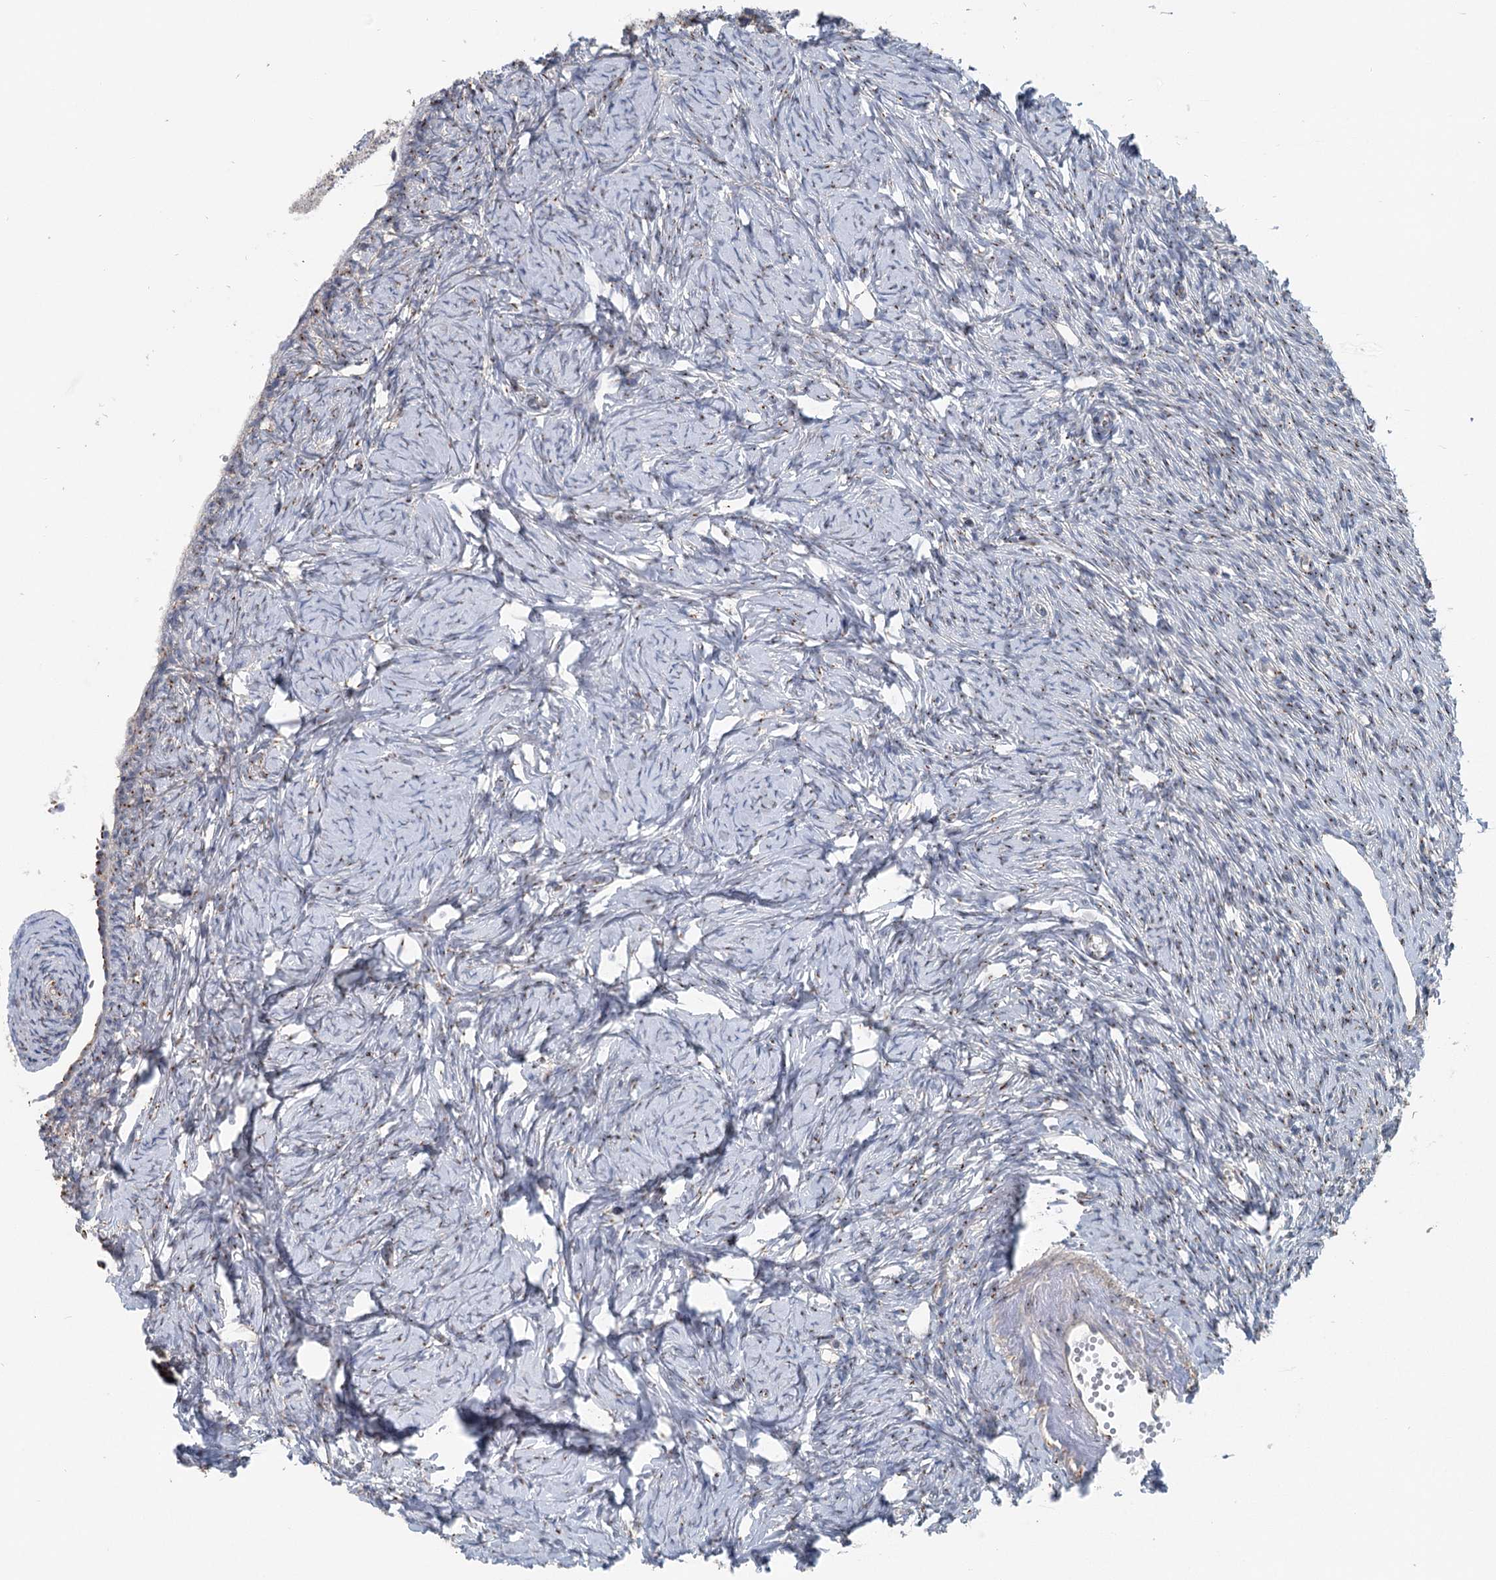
{"staining": {"intensity": "moderate", "quantity": "25%-75%", "location": "cytoplasmic/membranous"}, "tissue": "ovary", "cell_type": "Ovarian stroma cells", "image_type": "normal", "snomed": [{"axis": "morphology", "description": "Normal tissue, NOS"}, {"axis": "topography", "description": "Ovary"}], "caption": "Unremarkable ovary shows moderate cytoplasmic/membranous expression in approximately 25%-75% of ovarian stroma cells (Brightfield microscopy of DAB IHC at high magnification)..", "gene": "ITIH5", "patient": {"sex": "female", "age": 51}}